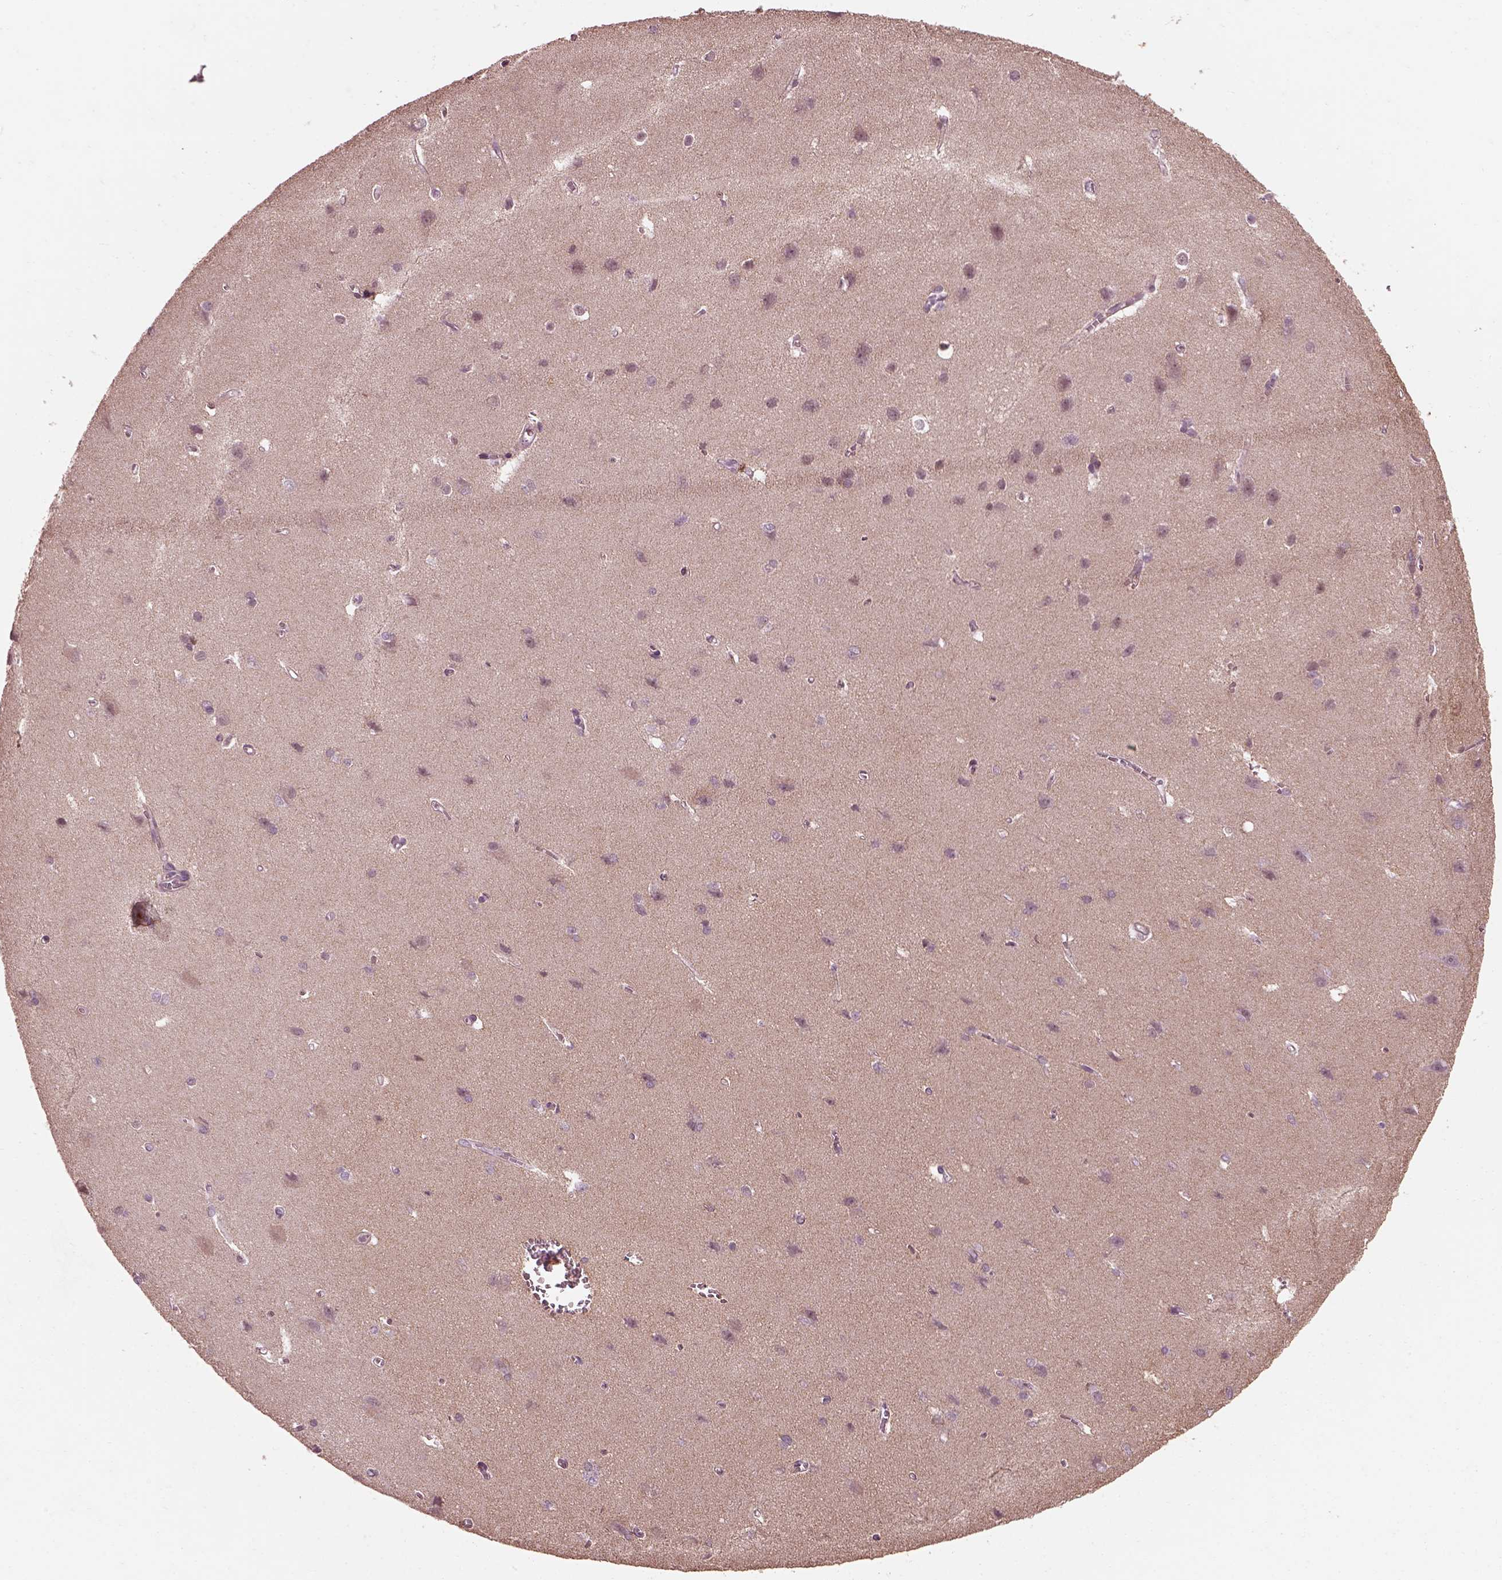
{"staining": {"intensity": "negative", "quantity": "none", "location": "none"}, "tissue": "cerebral cortex", "cell_type": "Endothelial cells", "image_type": "normal", "snomed": [{"axis": "morphology", "description": "Normal tissue, NOS"}, {"axis": "topography", "description": "Cerebral cortex"}], "caption": "A high-resolution micrograph shows IHC staining of benign cerebral cortex, which exhibits no significant positivity in endothelial cells.", "gene": "EFEMP1", "patient": {"sex": "male", "age": 37}}